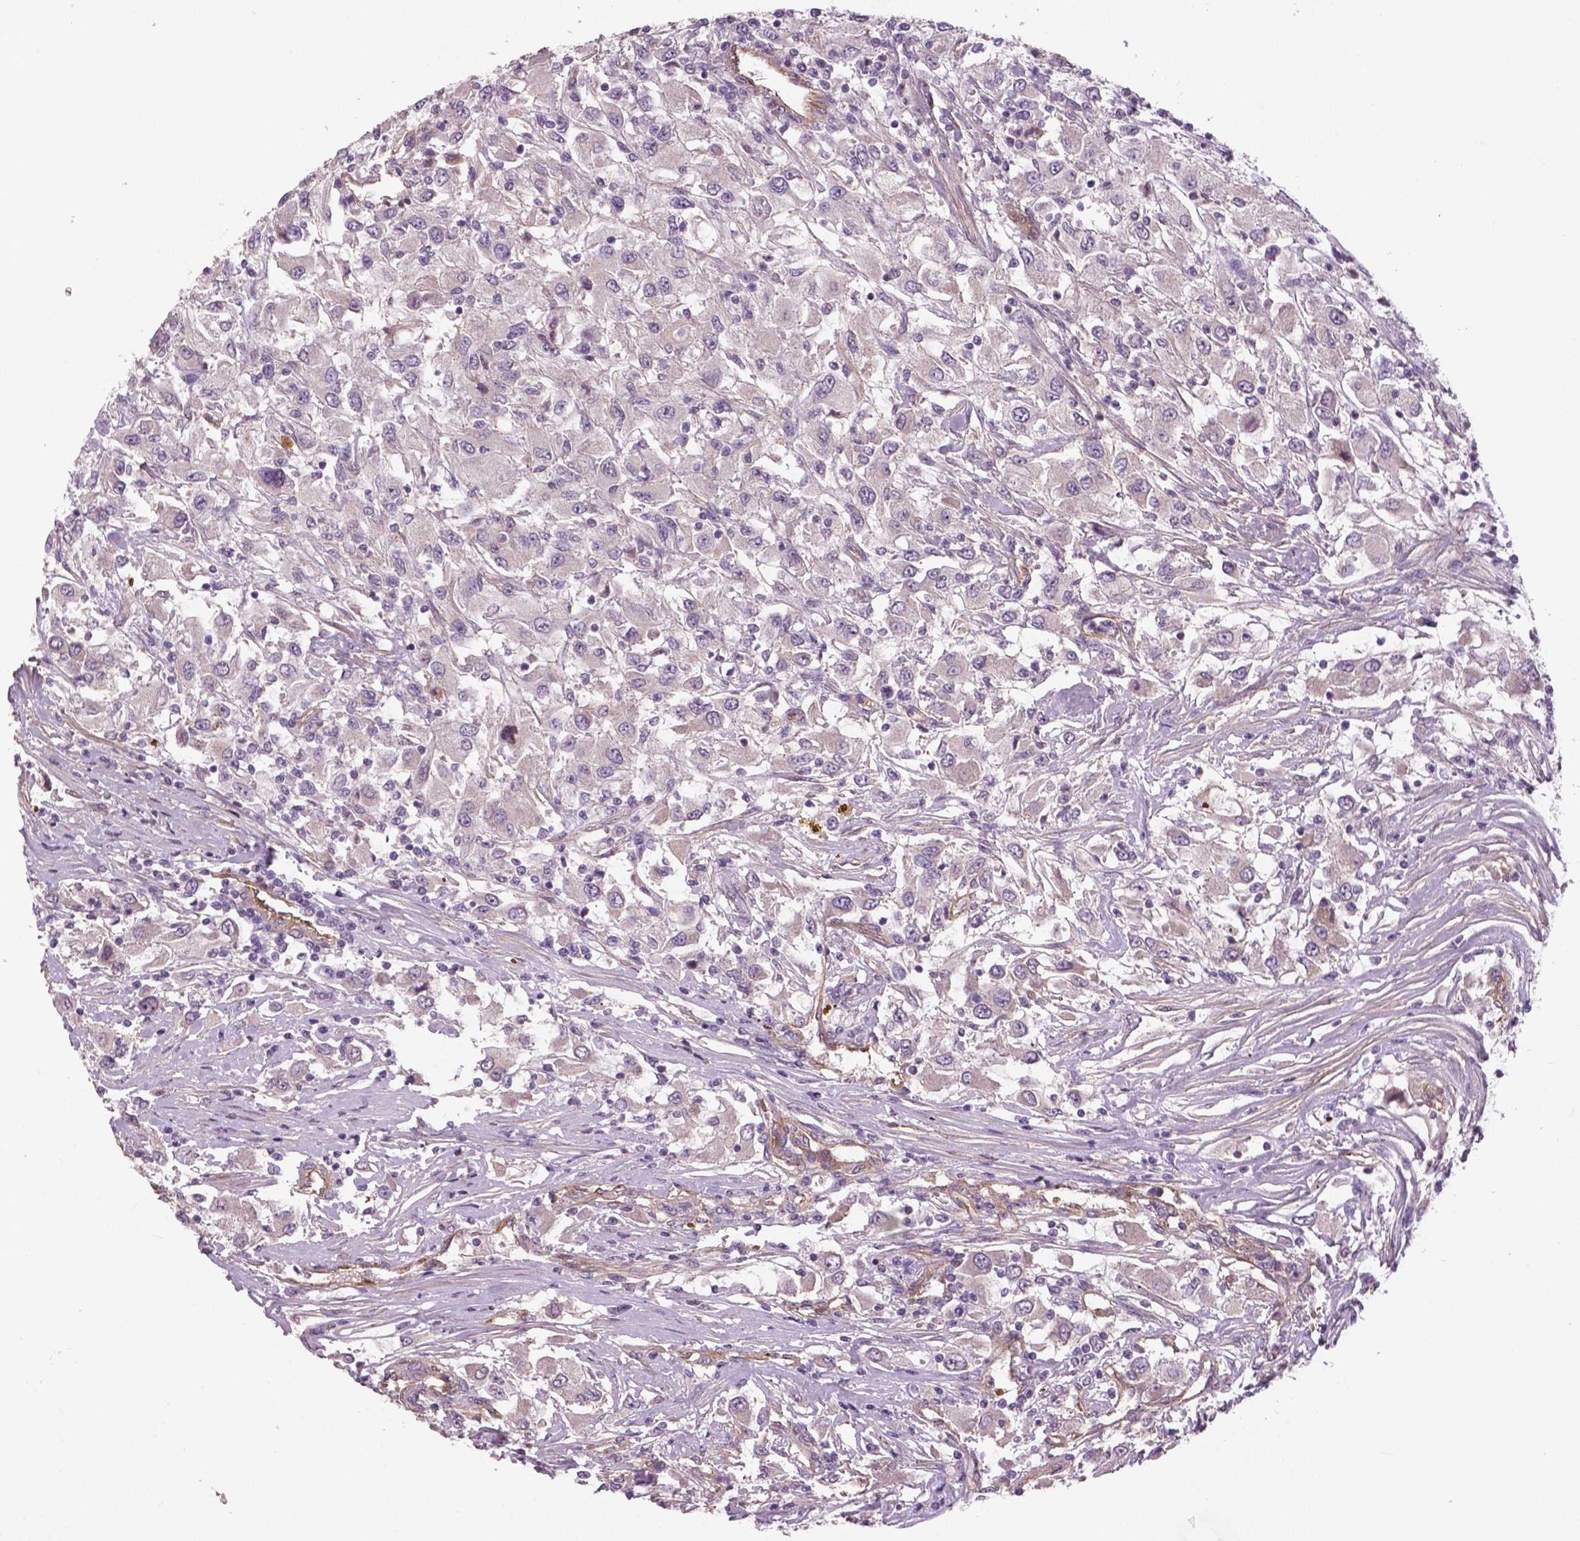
{"staining": {"intensity": "negative", "quantity": "none", "location": "none"}, "tissue": "renal cancer", "cell_type": "Tumor cells", "image_type": "cancer", "snomed": [{"axis": "morphology", "description": "Adenocarcinoma, NOS"}, {"axis": "topography", "description": "Kidney"}], "caption": "DAB immunohistochemical staining of renal cancer reveals no significant expression in tumor cells.", "gene": "FLT1", "patient": {"sex": "female", "age": 67}}